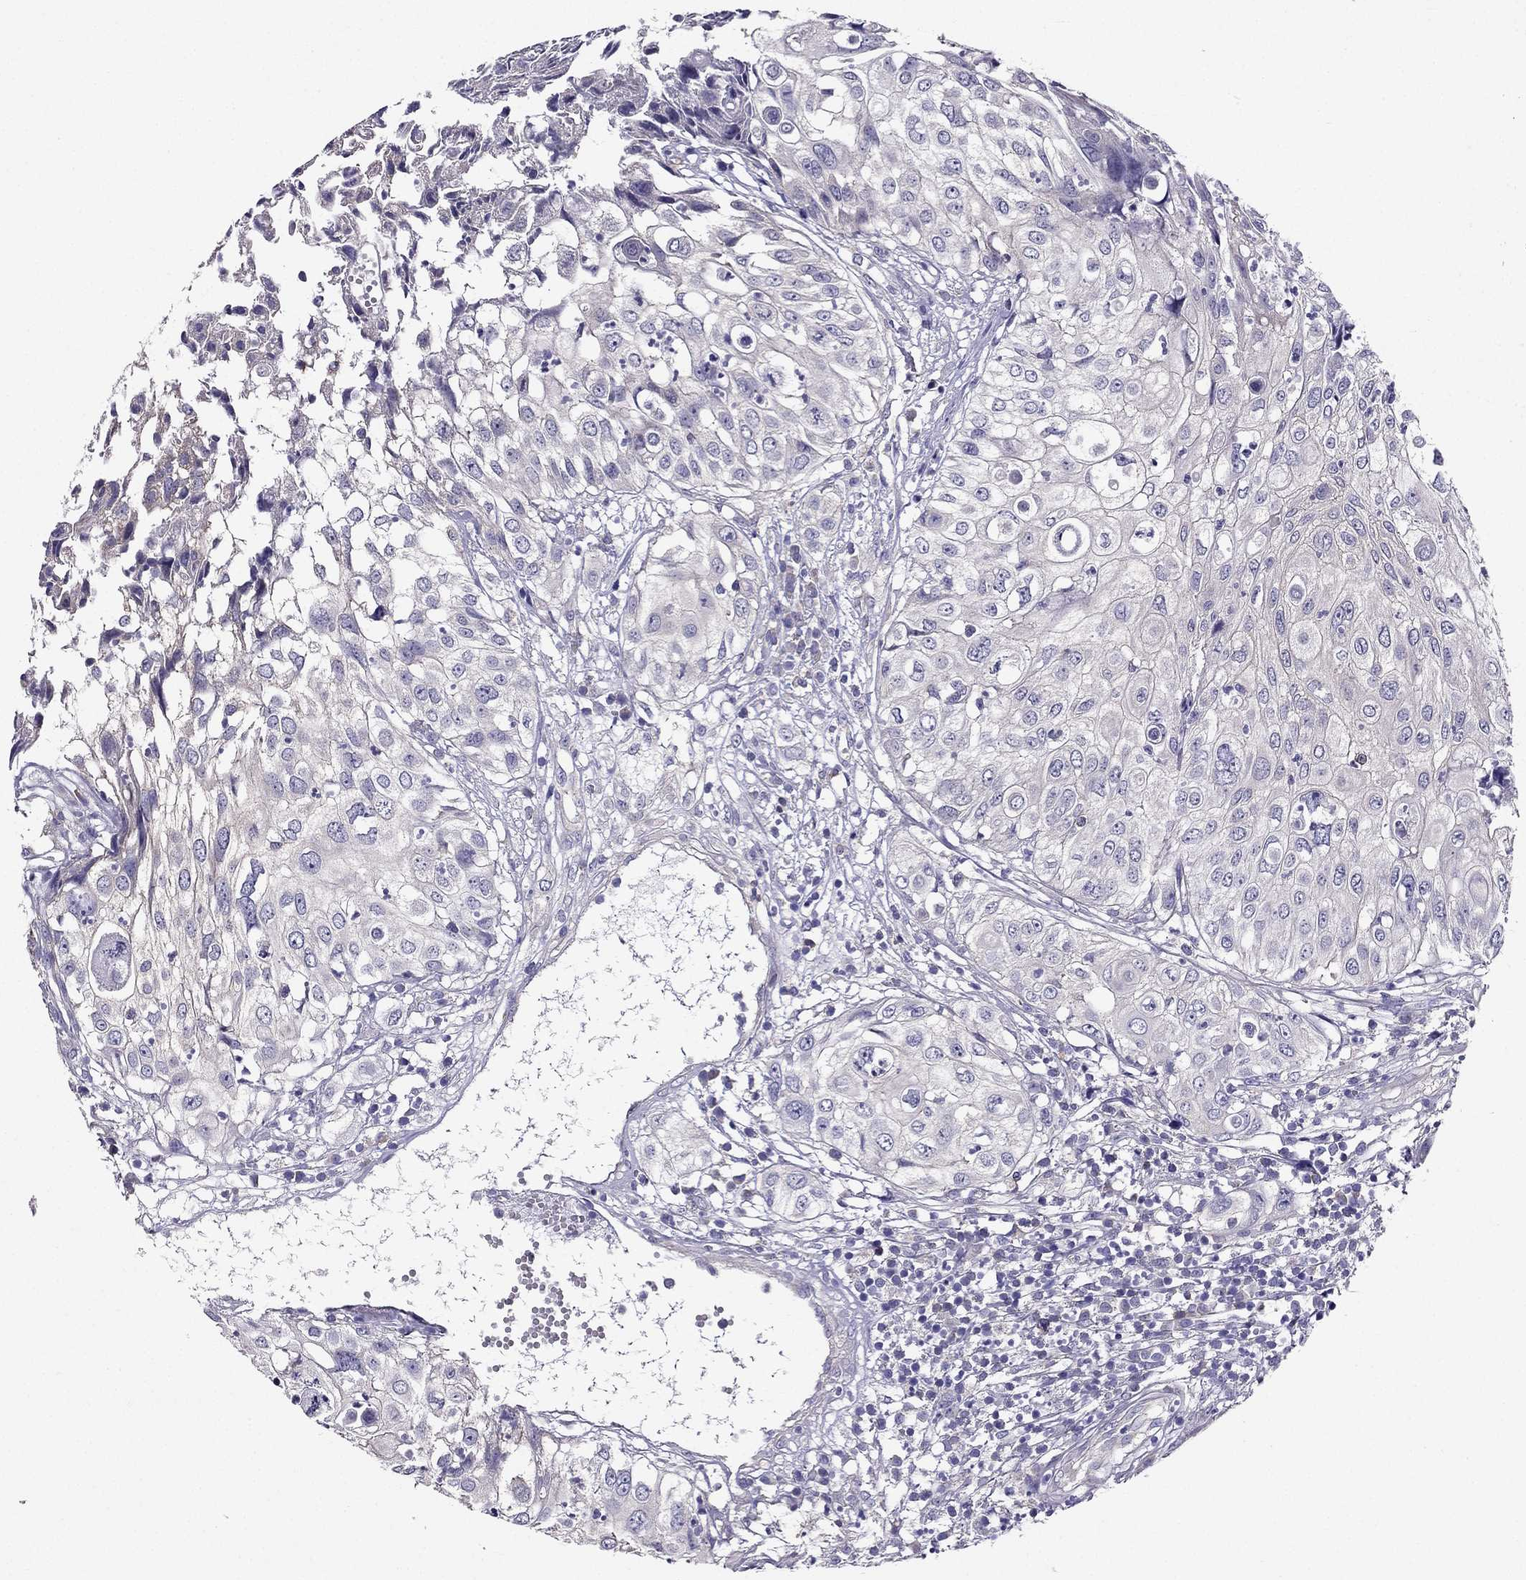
{"staining": {"intensity": "negative", "quantity": "none", "location": "none"}, "tissue": "urothelial cancer", "cell_type": "Tumor cells", "image_type": "cancer", "snomed": [{"axis": "morphology", "description": "Urothelial carcinoma, High grade"}, {"axis": "topography", "description": "Urinary bladder"}], "caption": "Micrograph shows no significant protein expression in tumor cells of urothelial cancer.", "gene": "AAK1", "patient": {"sex": "female", "age": 79}}